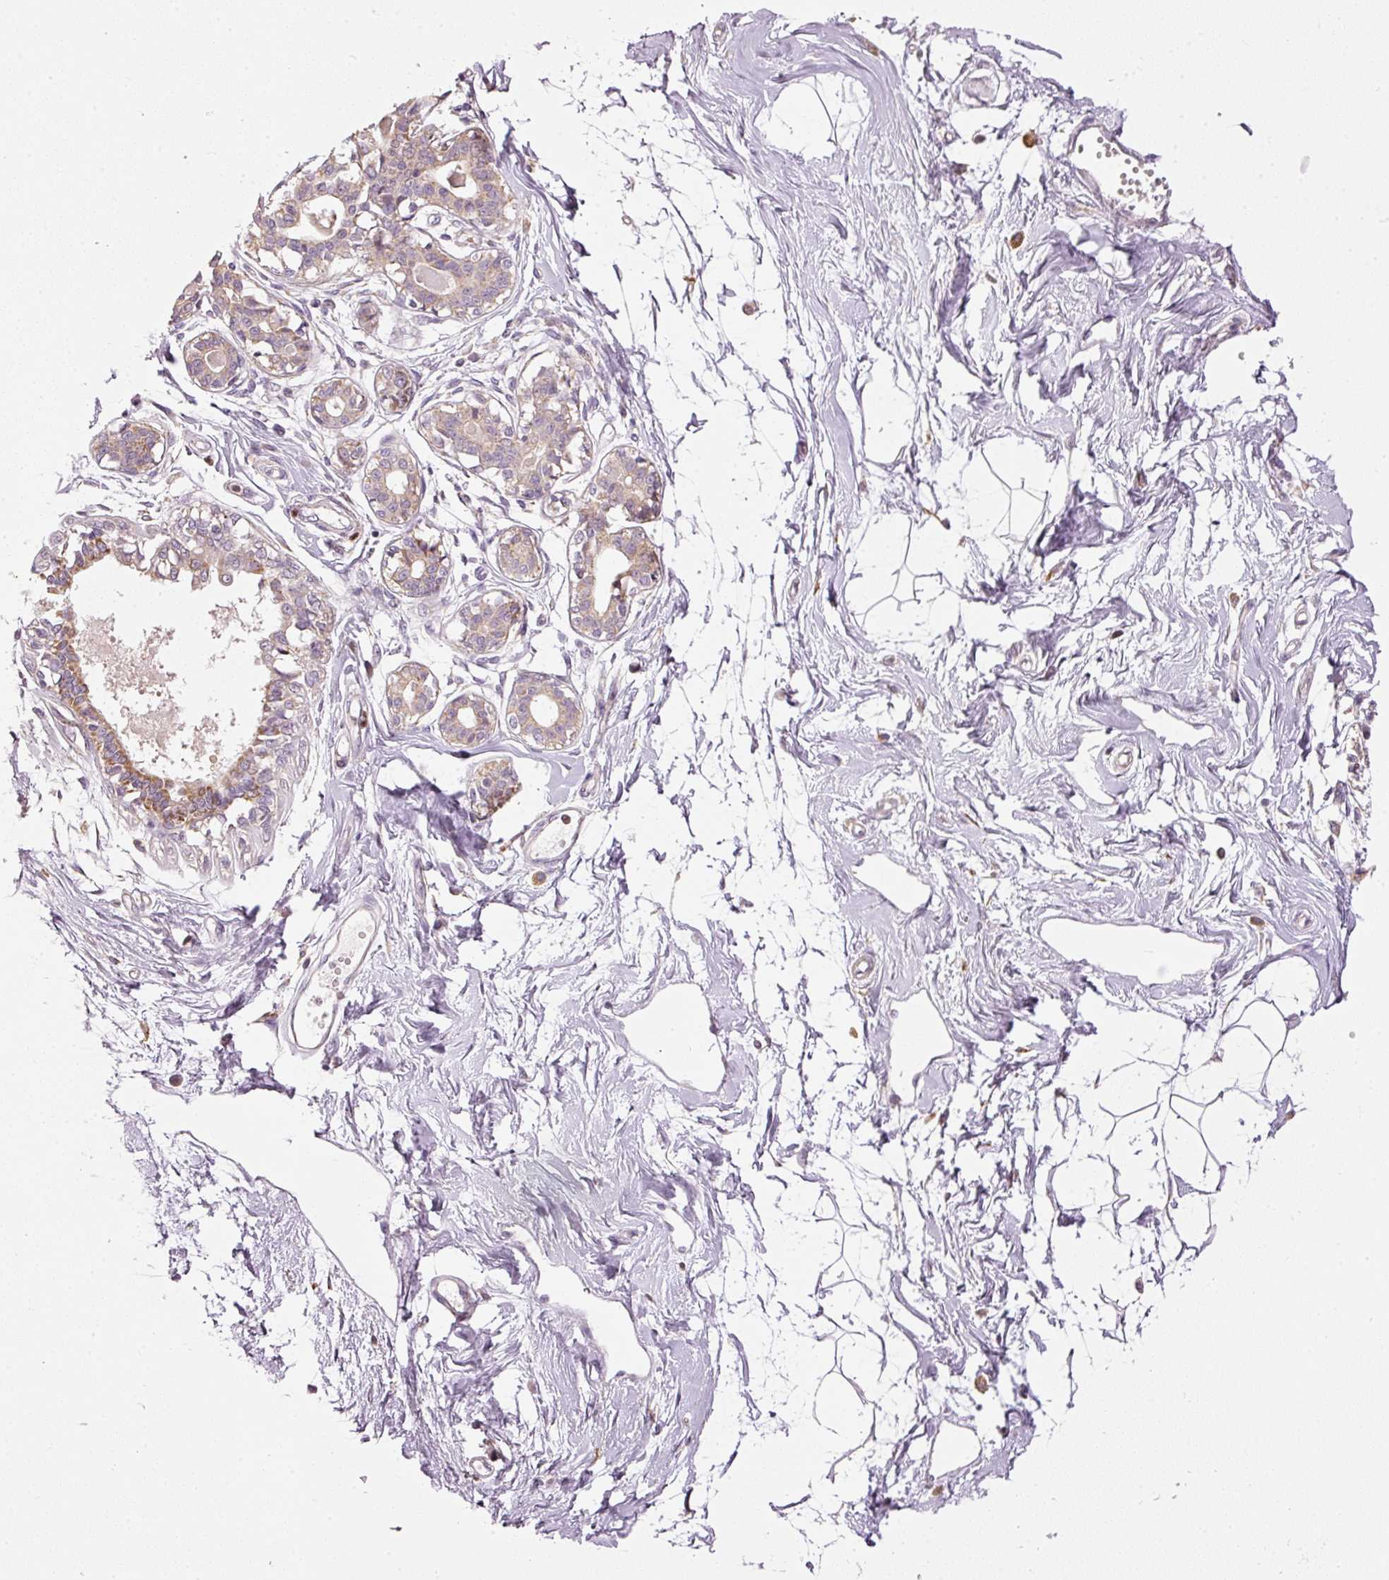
{"staining": {"intensity": "negative", "quantity": "none", "location": "none"}, "tissue": "breast", "cell_type": "Adipocytes", "image_type": "normal", "snomed": [{"axis": "morphology", "description": "Normal tissue, NOS"}, {"axis": "topography", "description": "Breast"}], "caption": "Protein analysis of normal breast demonstrates no significant positivity in adipocytes. Nuclei are stained in blue.", "gene": "MTHFD1L", "patient": {"sex": "female", "age": 45}}